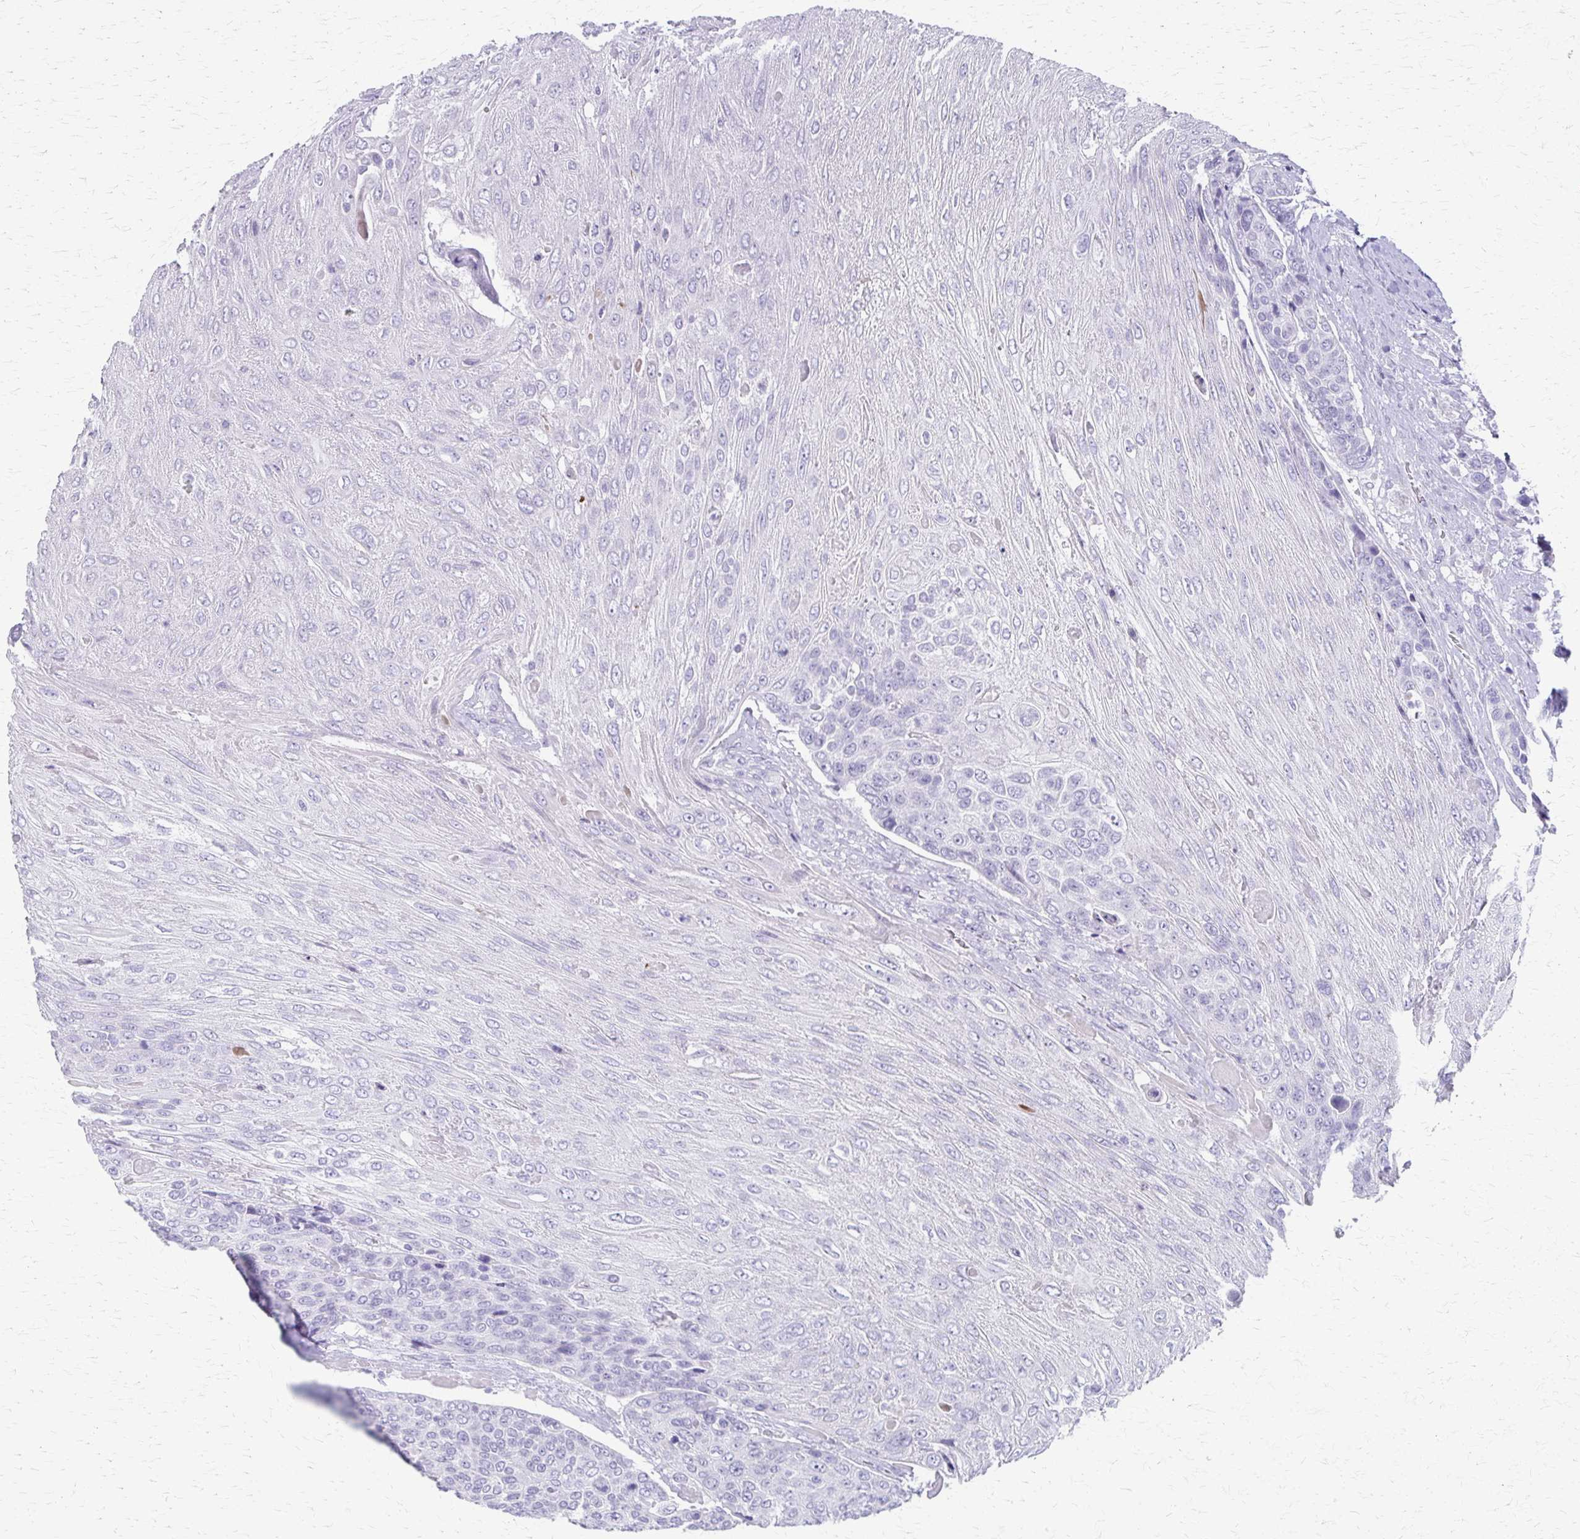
{"staining": {"intensity": "negative", "quantity": "none", "location": "none"}, "tissue": "urothelial cancer", "cell_type": "Tumor cells", "image_type": "cancer", "snomed": [{"axis": "morphology", "description": "Urothelial carcinoma, High grade"}, {"axis": "topography", "description": "Urinary bladder"}], "caption": "Immunohistochemistry (IHC) photomicrograph of human urothelial cancer stained for a protein (brown), which displays no expression in tumor cells.", "gene": "CYB5A", "patient": {"sex": "female", "age": 70}}